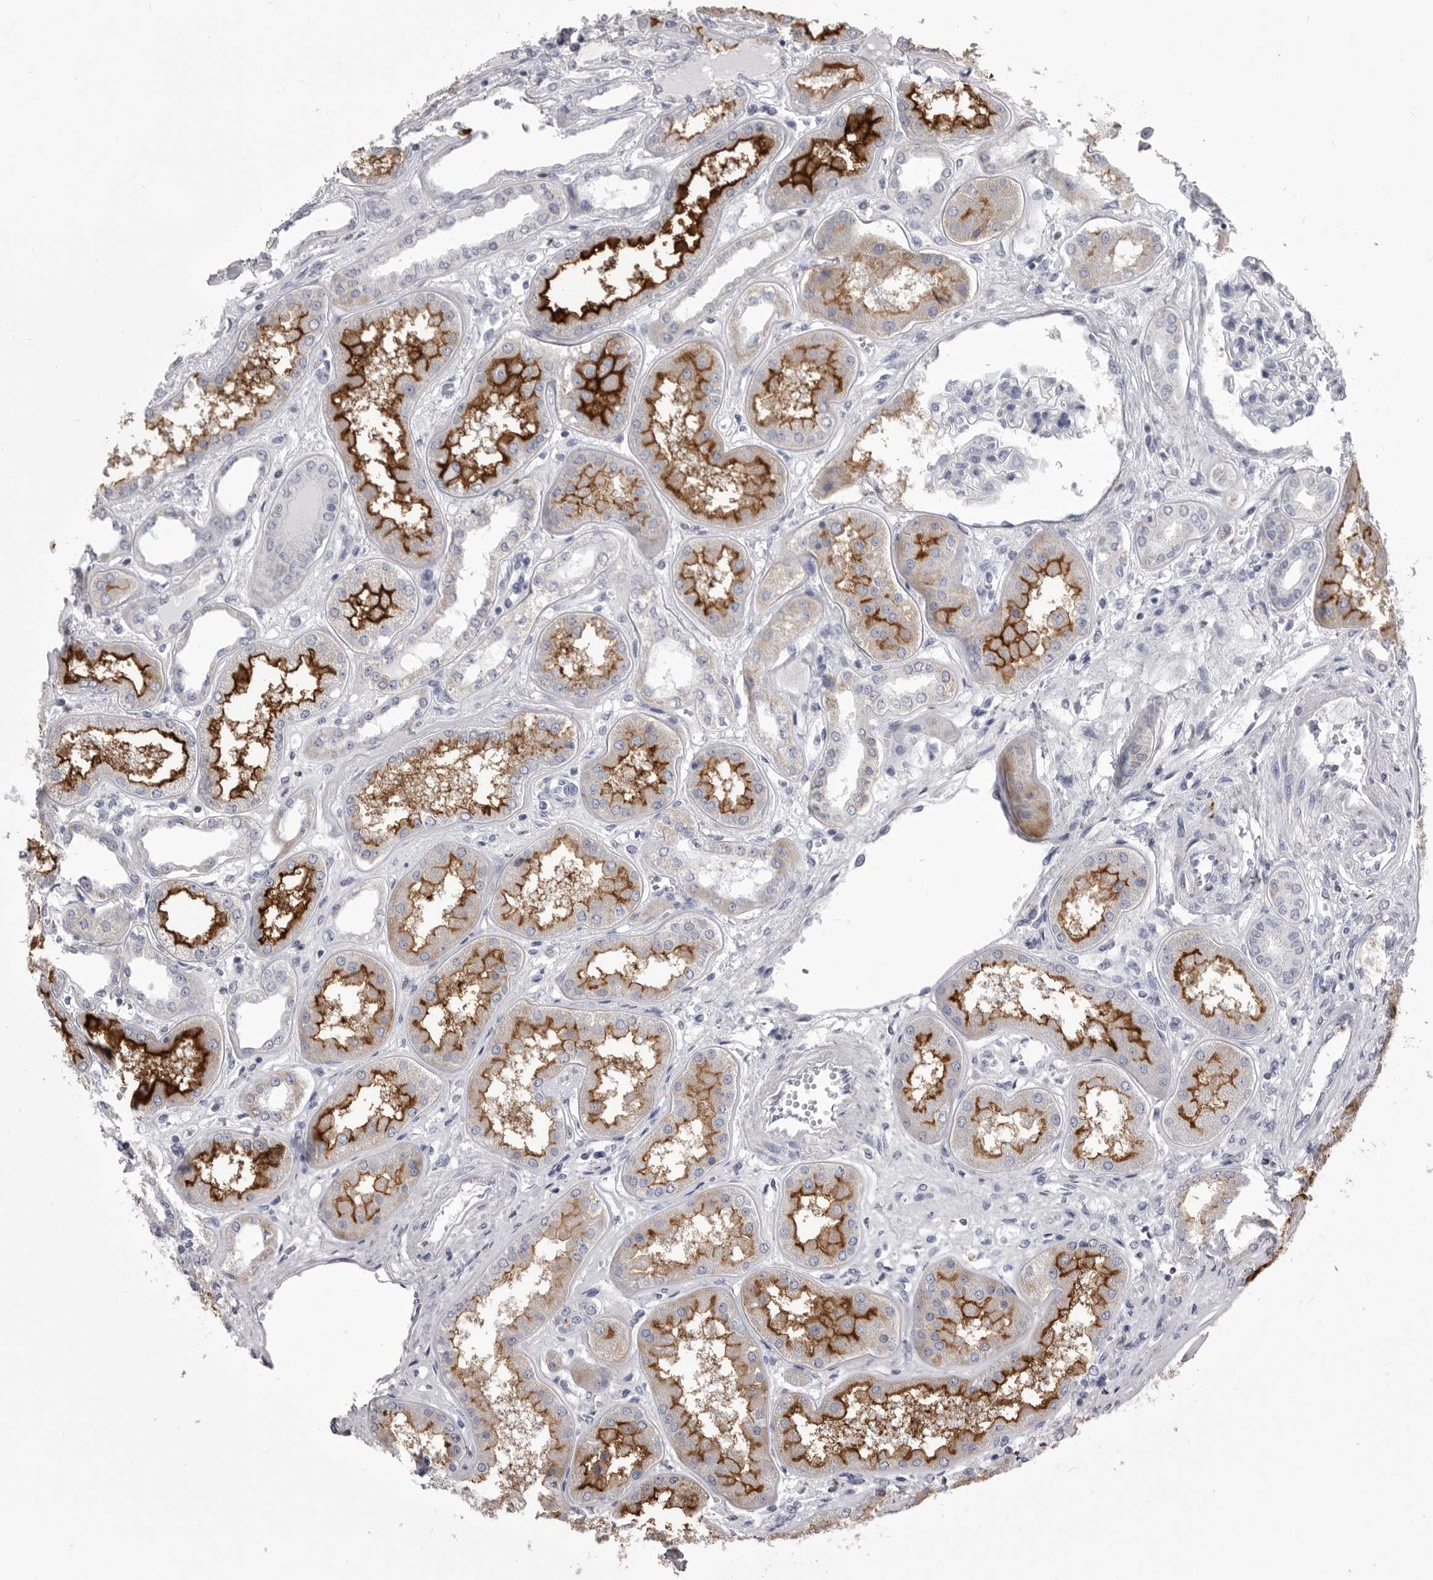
{"staining": {"intensity": "negative", "quantity": "none", "location": "none"}, "tissue": "kidney", "cell_type": "Cells in glomeruli", "image_type": "normal", "snomed": [{"axis": "morphology", "description": "Normal tissue, NOS"}, {"axis": "topography", "description": "Kidney"}], "caption": "This is an immunohistochemistry (IHC) micrograph of unremarkable human kidney. There is no staining in cells in glomeruli.", "gene": "OPLAH", "patient": {"sex": "female", "age": 56}}